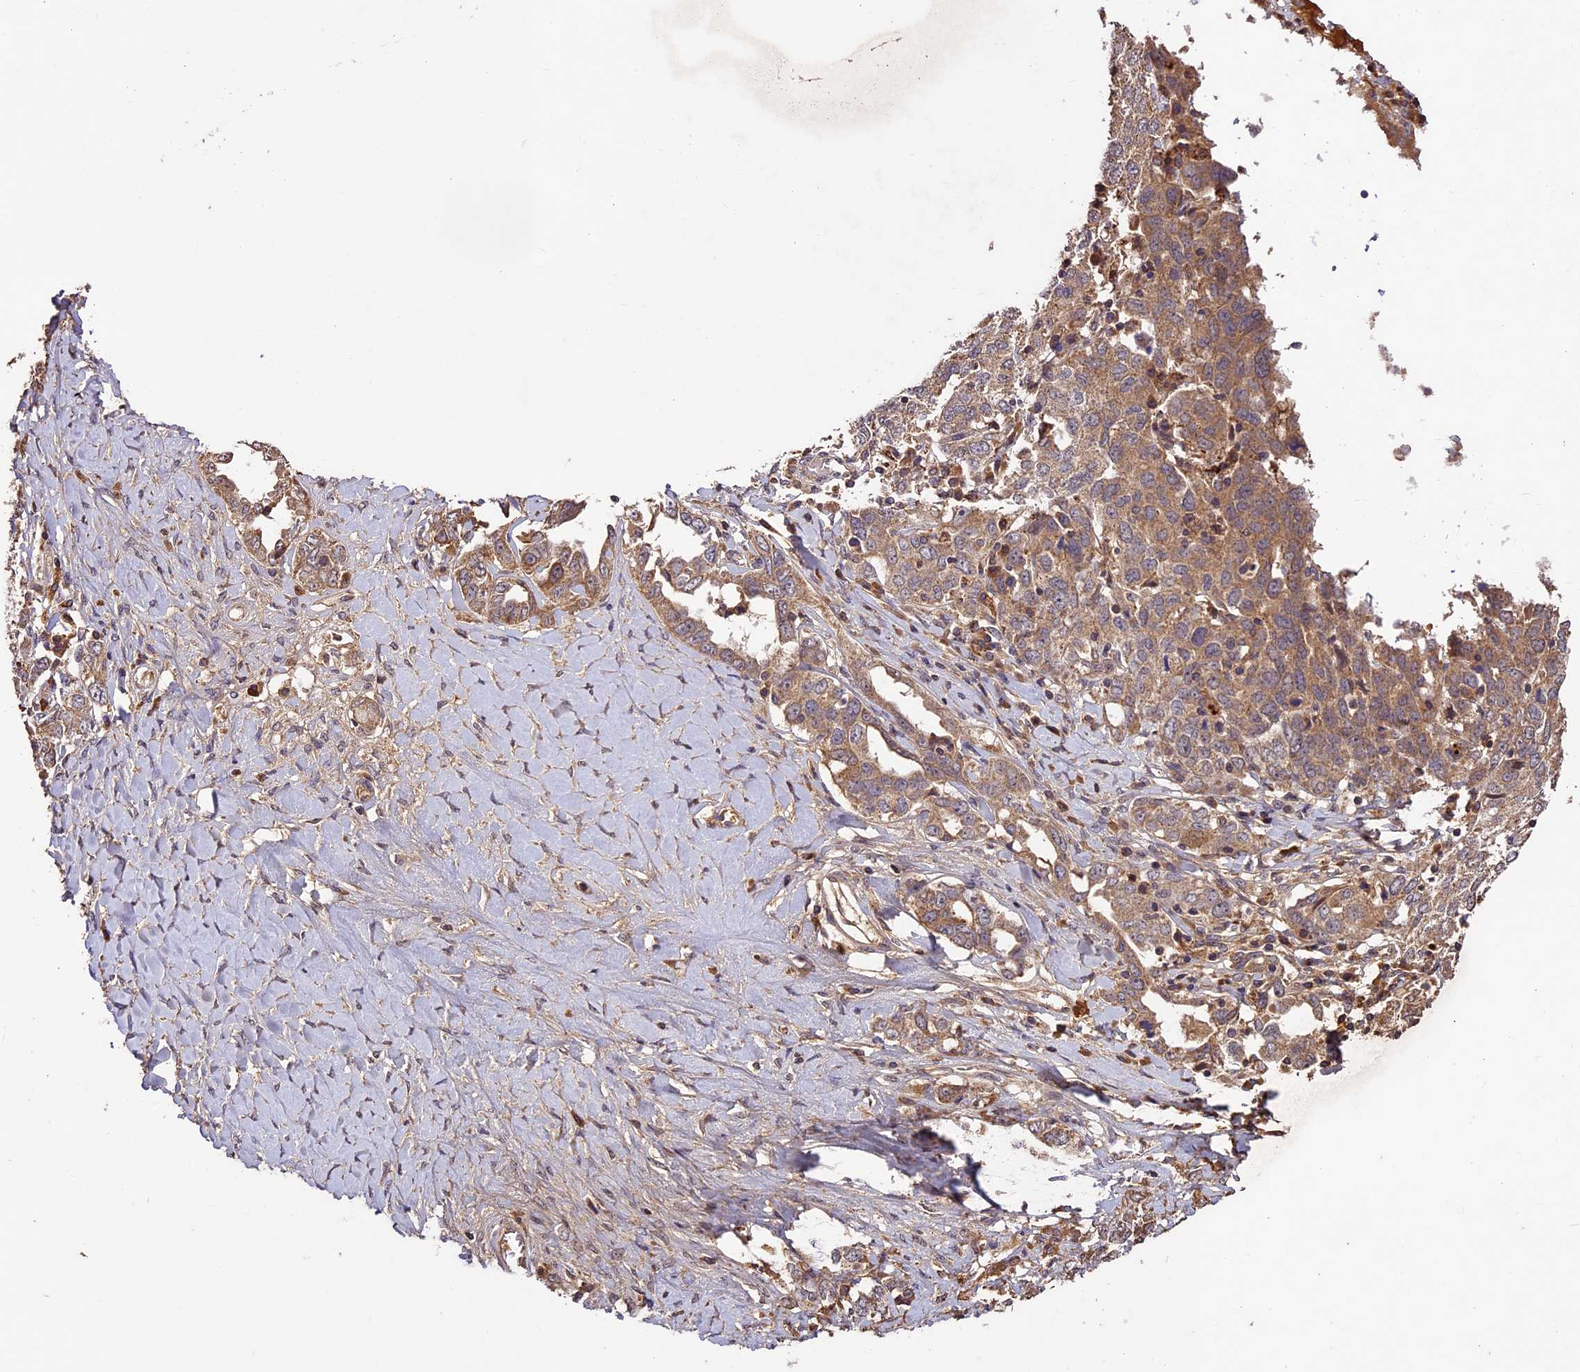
{"staining": {"intensity": "moderate", "quantity": ">75%", "location": "cytoplasmic/membranous"}, "tissue": "ovarian cancer", "cell_type": "Tumor cells", "image_type": "cancer", "snomed": [{"axis": "morphology", "description": "Carcinoma, endometroid"}, {"axis": "topography", "description": "Ovary"}], "caption": "An image of ovarian cancer stained for a protein displays moderate cytoplasmic/membranous brown staining in tumor cells. The staining was performed using DAB to visualize the protein expression in brown, while the nuclei were stained in blue with hematoxylin (Magnification: 20x).", "gene": "CRLF1", "patient": {"sex": "female", "age": 62}}